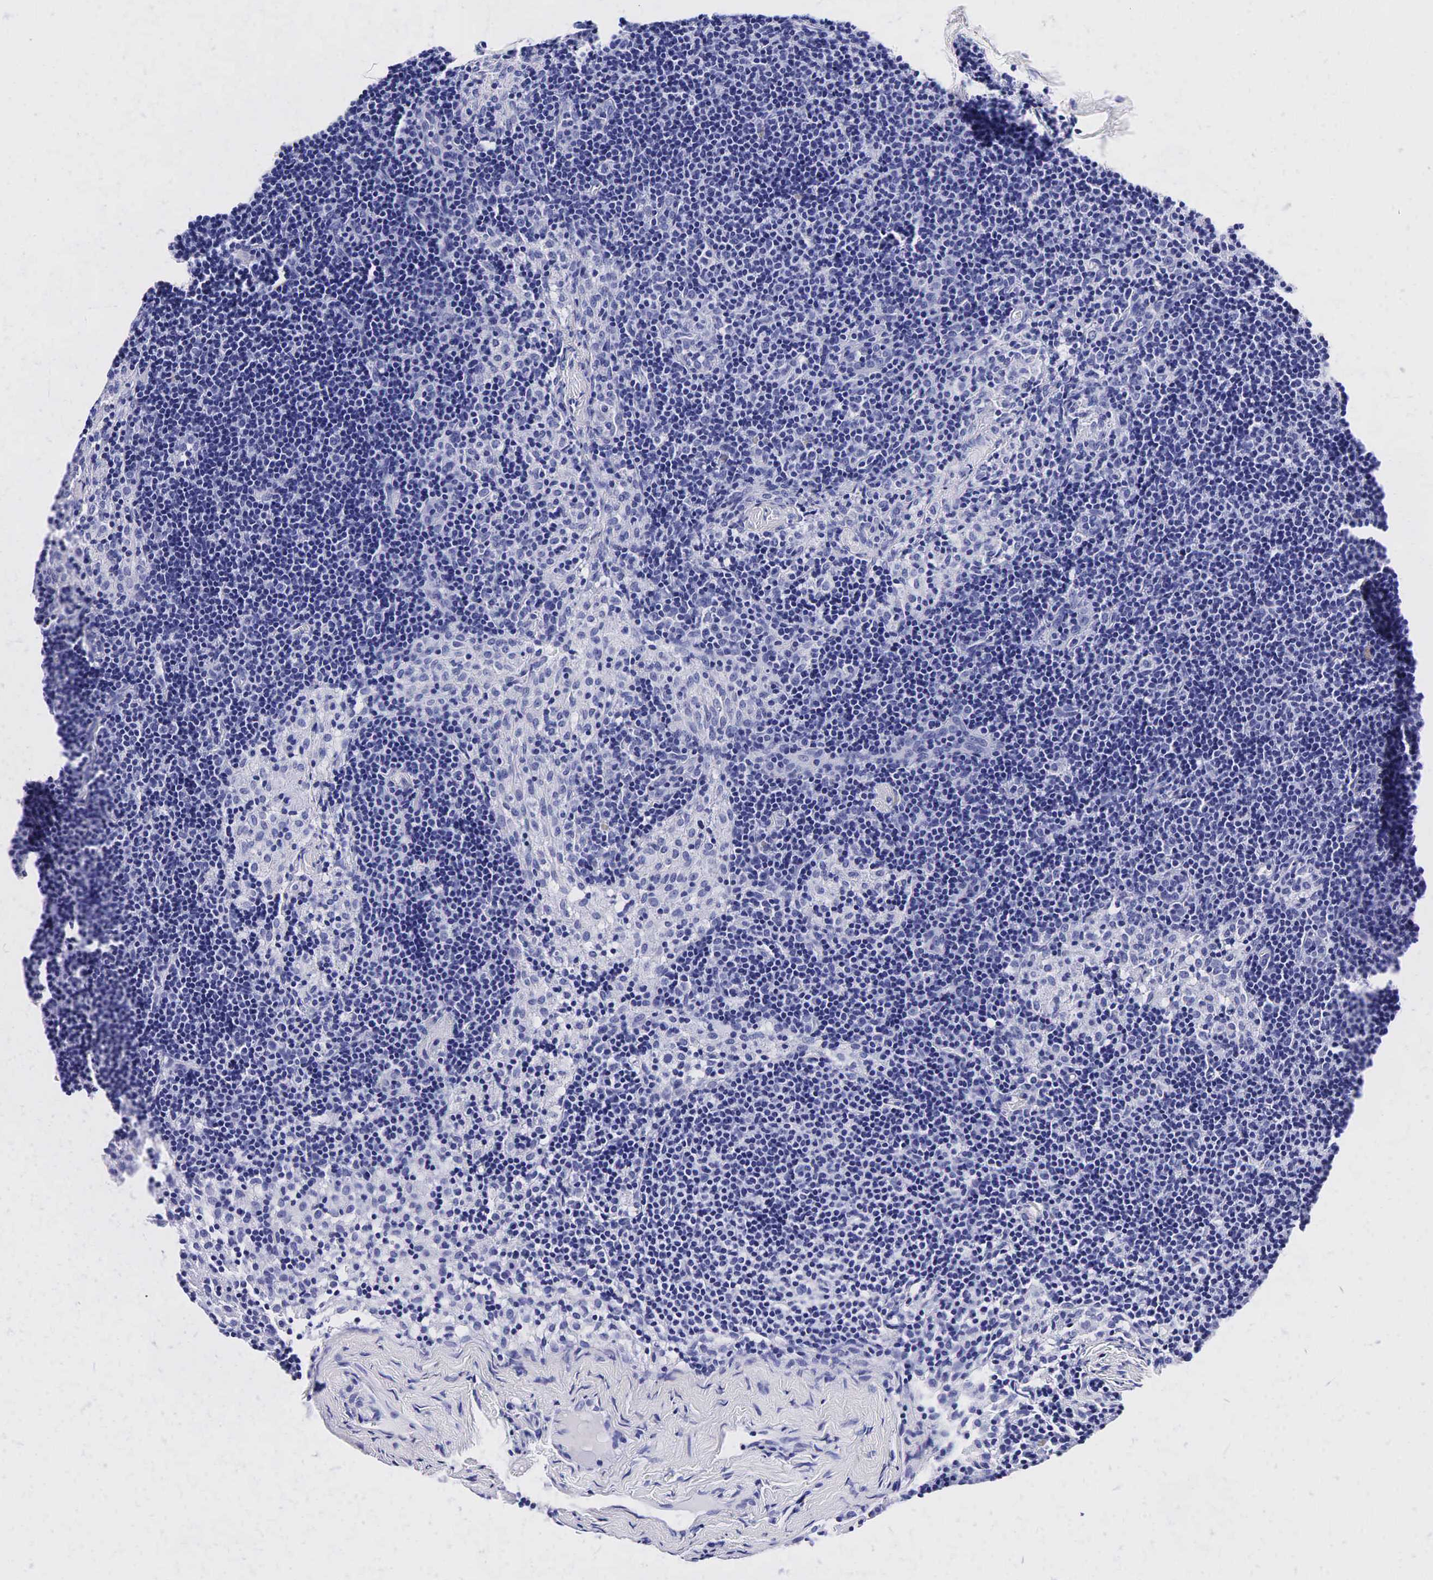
{"staining": {"intensity": "negative", "quantity": "none", "location": "none"}, "tissue": "lymph node", "cell_type": "Germinal center cells", "image_type": "normal", "snomed": [{"axis": "morphology", "description": "Normal tissue, NOS"}, {"axis": "topography", "description": "Lymph node"}], "caption": "DAB immunohistochemical staining of unremarkable human lymph node displays no significant staining in germinal center cells.", "gene": "ACP3", "patient": {"sex": "female", "age": 35}}